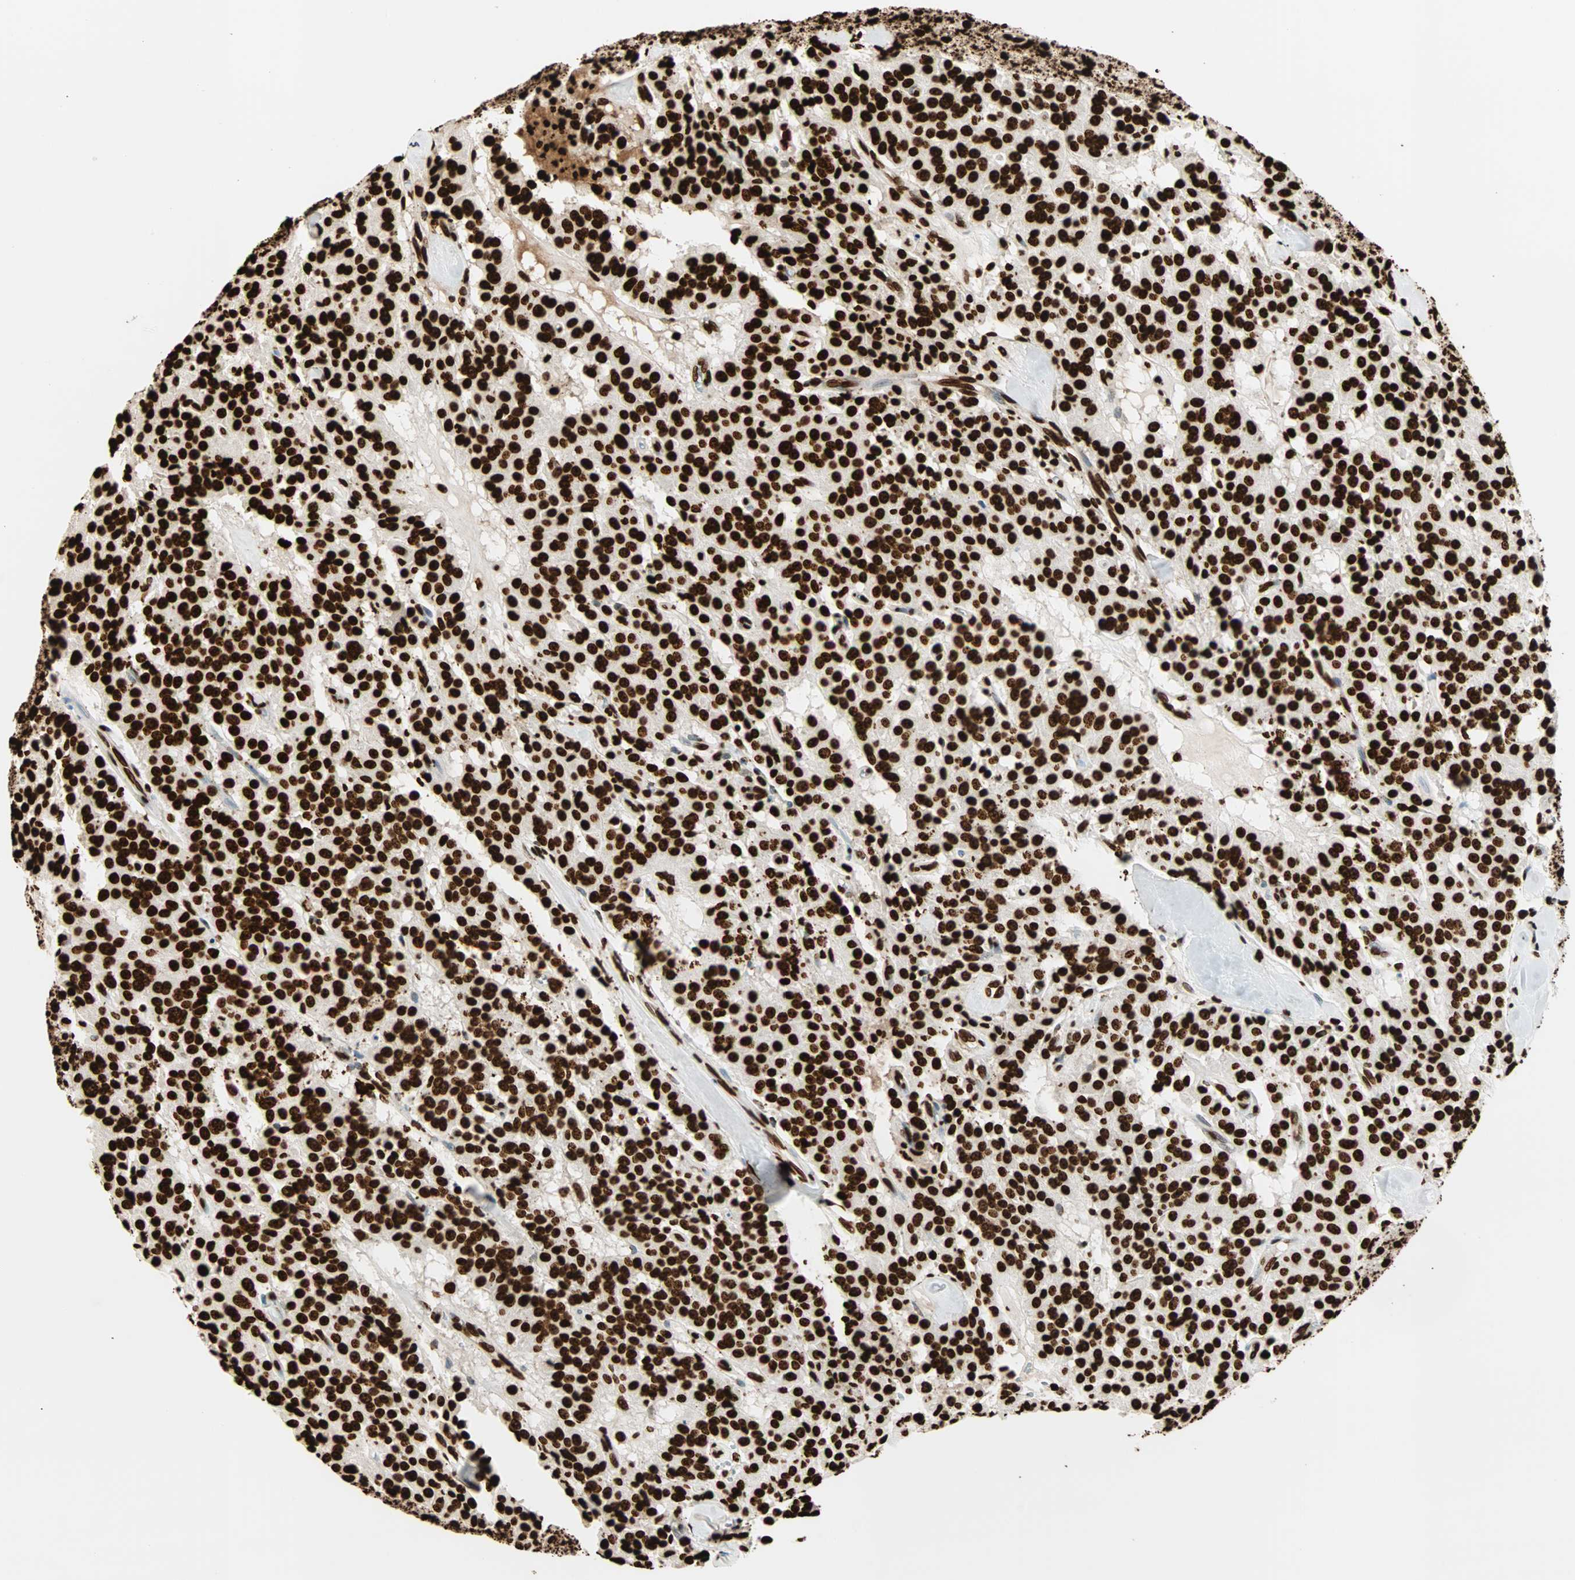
{"staining": {"intensity": "strong", "quantity": ">75%", "location": "nuclear"}, "tissue": "carcinoid", "cell_type": "Tumor cells", "image_type": "cancer", "snomed": [{"axis": "morphology", "description": "Carcinoid, malignant, NOS"}, {"axis": "topography", "description": "Lung"}], "caption": "Immunohistochemical staining of malignant carcinoid demonstrates high levels of strong nuclear positivity in approximately >75% of tumor cells.", "gene": "GLI2", "patient": {"sex": "male", "age": 30}}